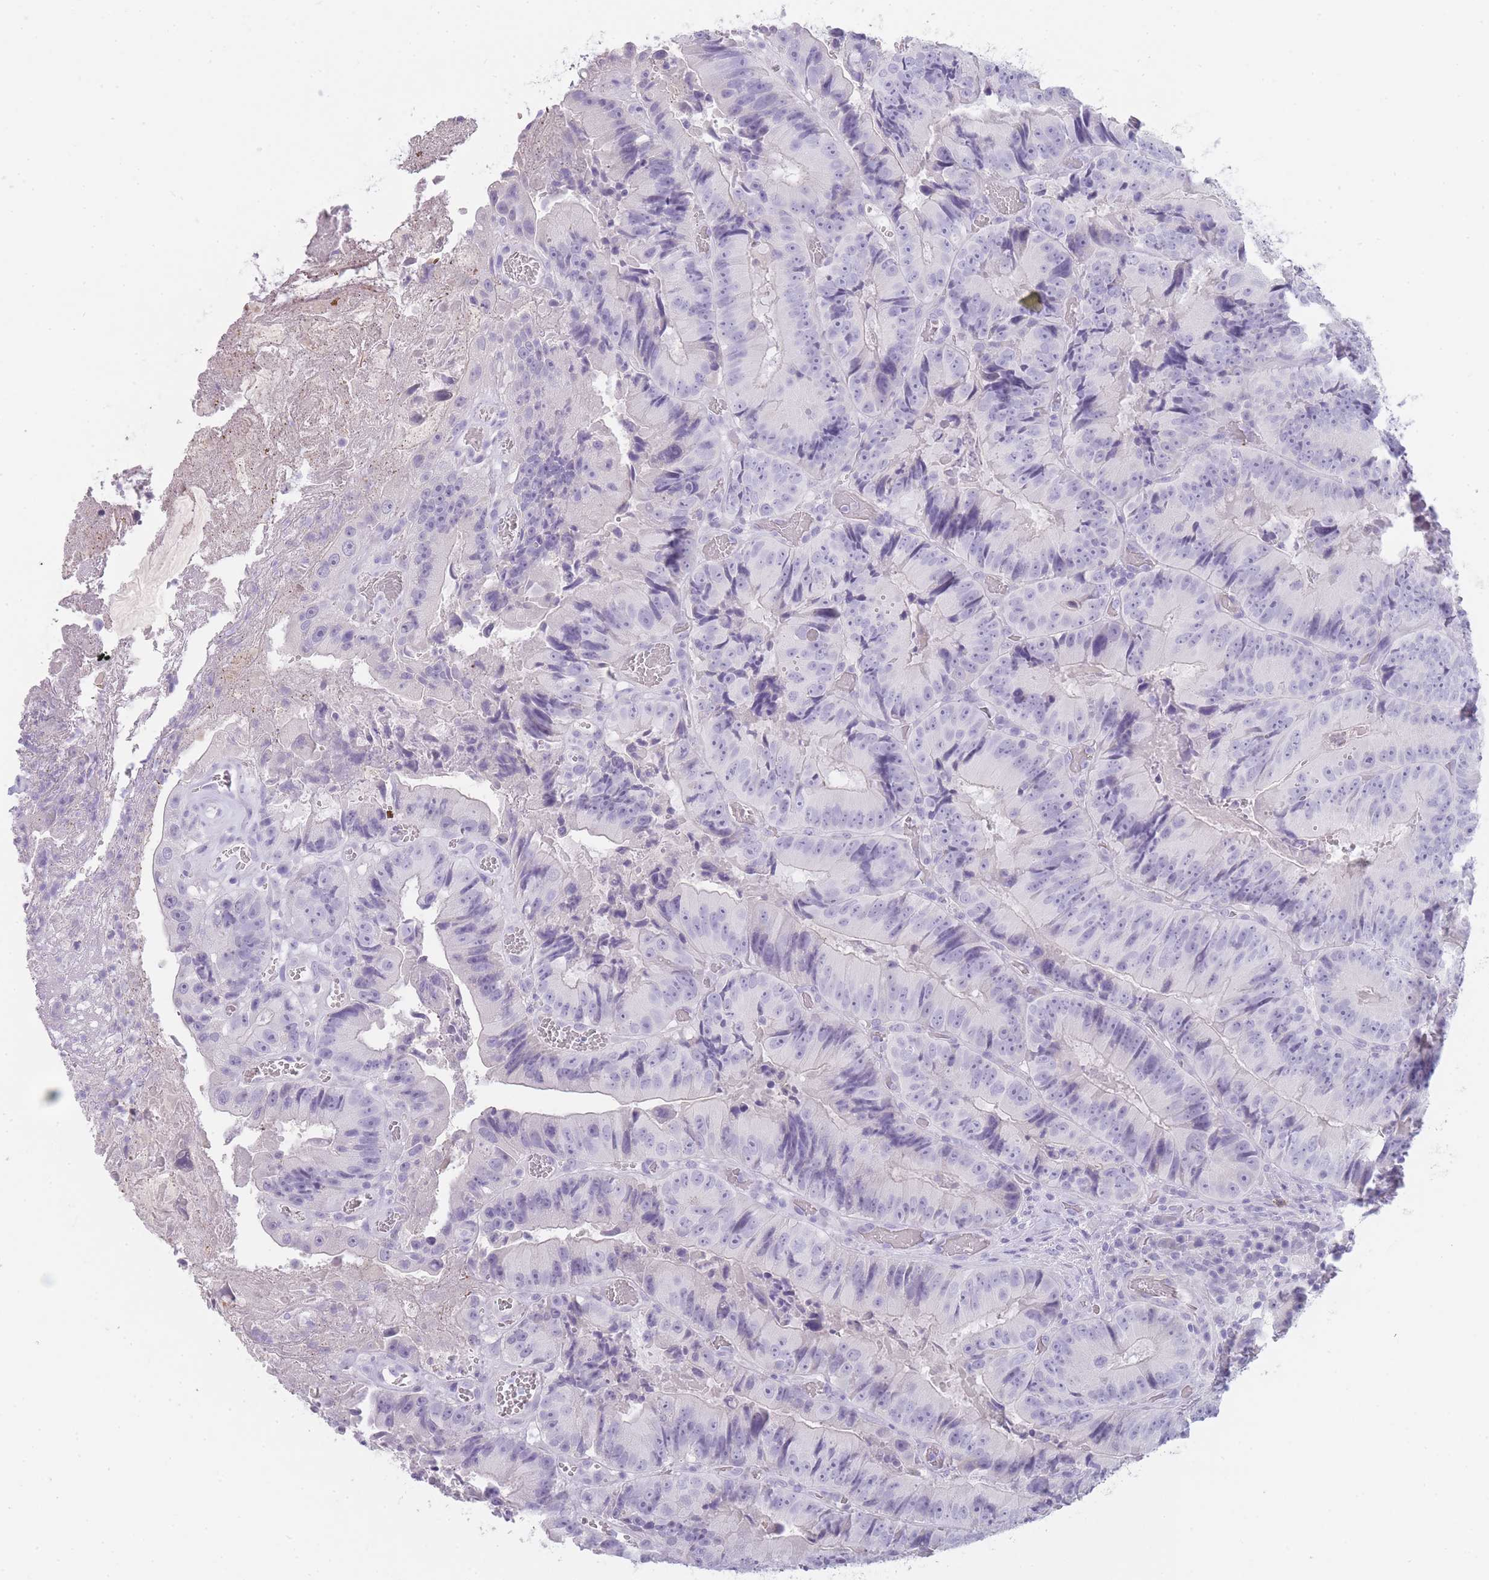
{"staining": {"intensity": "negative", "quantity": "none", "location": "none"}, "tissue": "colorectal cancer", "cell_type": "Tumor cells", "image_type": "cancer", "snomed": [{"axis": "morphology", "description": "Adenocarcinoma, NOS"}, {"axis": "topography", "description": "Colon"}], "caption": "A histopathology image of colorectal adenocarcinoma stained for a protein shows no brown staining in tumor cells.", "gene": "TCP11", "patient": {"sex": "female", "age": 86}}